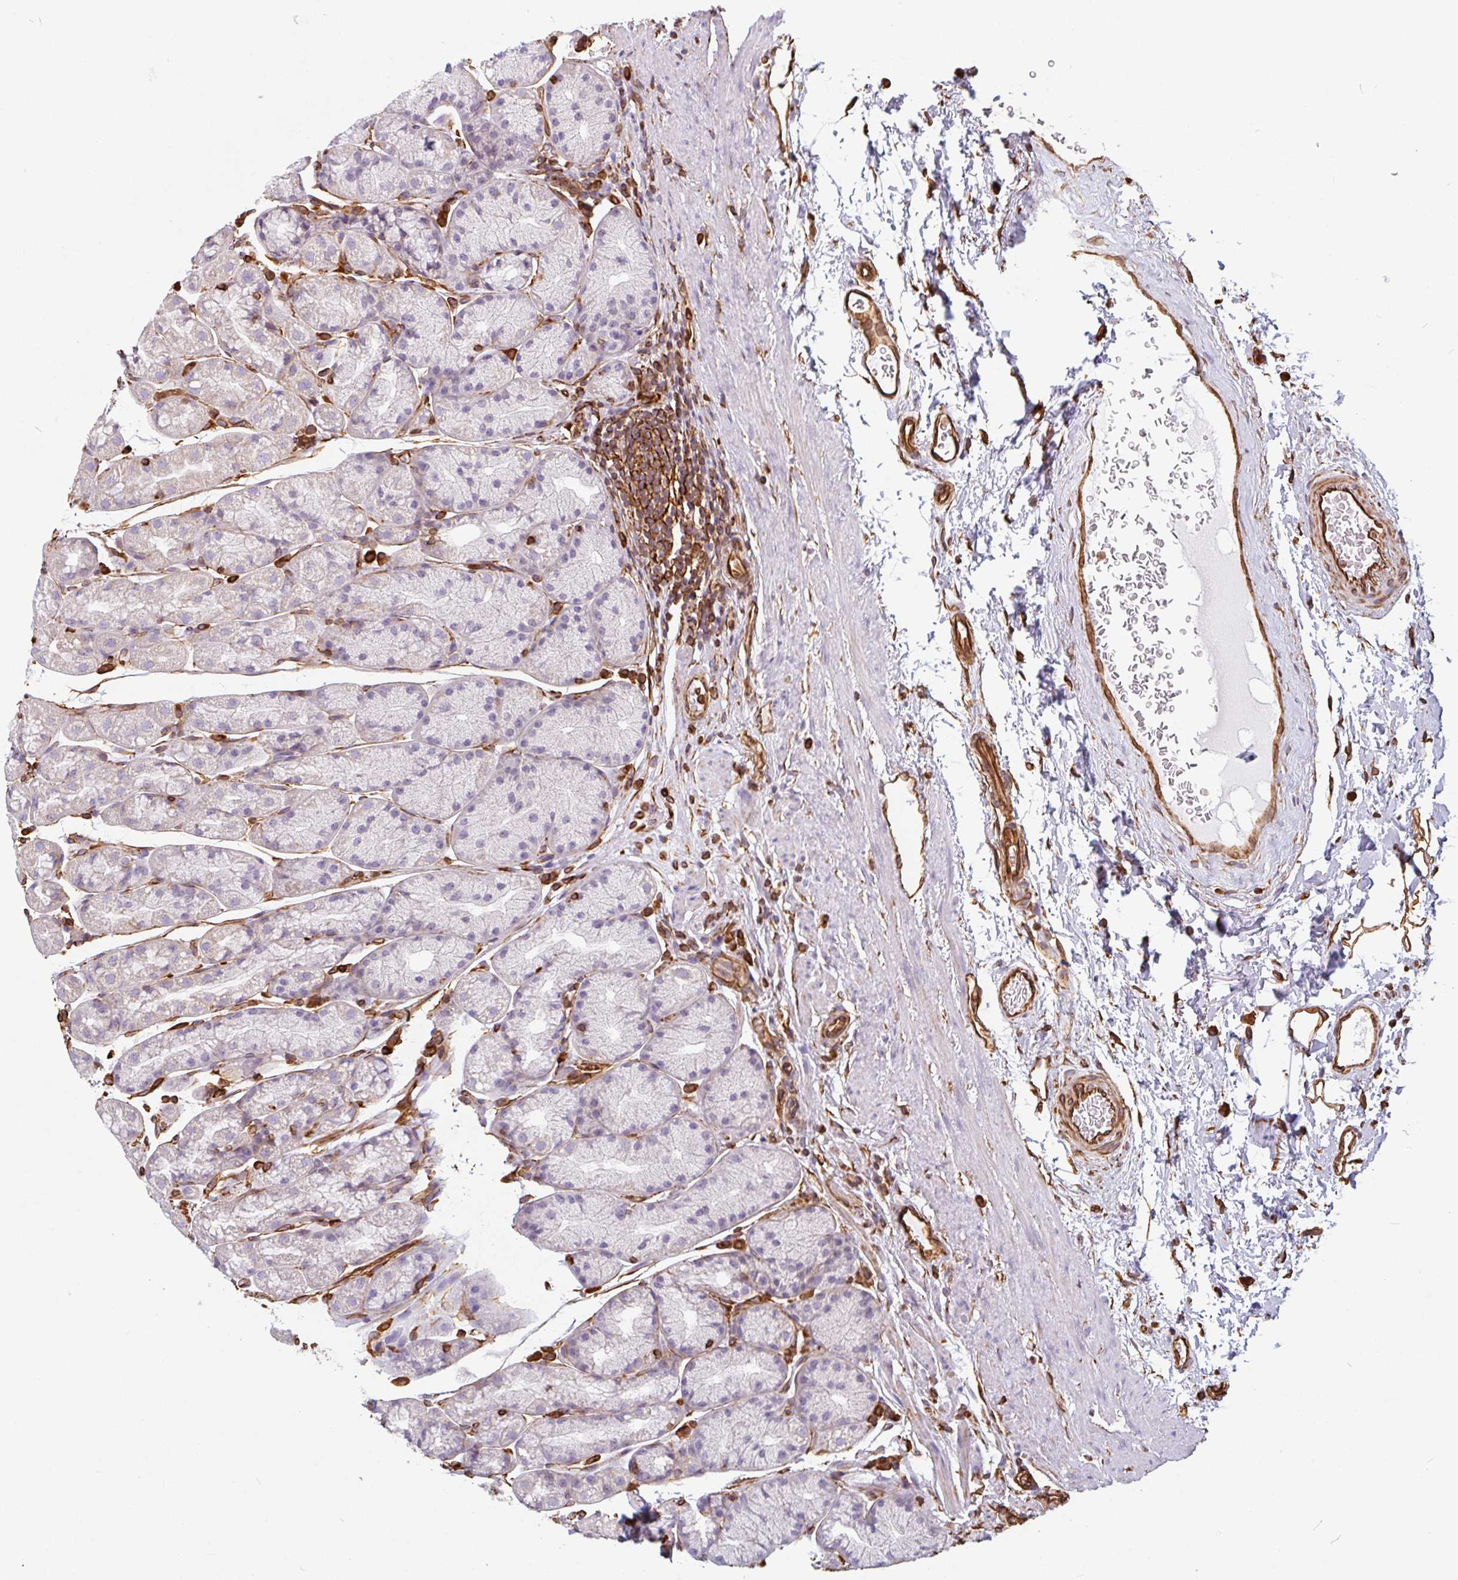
{"staining": {"intensity": "negative", "quantity": "none", "location": "none"}, "tissue": "stomach", "cell_type": "Glandular cells", "image_type": "normal", "snomed": [{"axis": "morphology", "description": "Normal tissue, NOS"}, {"axis": "topography", "description": "Stomach, lower"}], "caption": "A high-resolution image shows immunohistochemistry staining of normal stomach, which shows no significant expression in glandular cells.", "gene": "PPFIA1", "patient": {"sex": "male", "age": 67}}